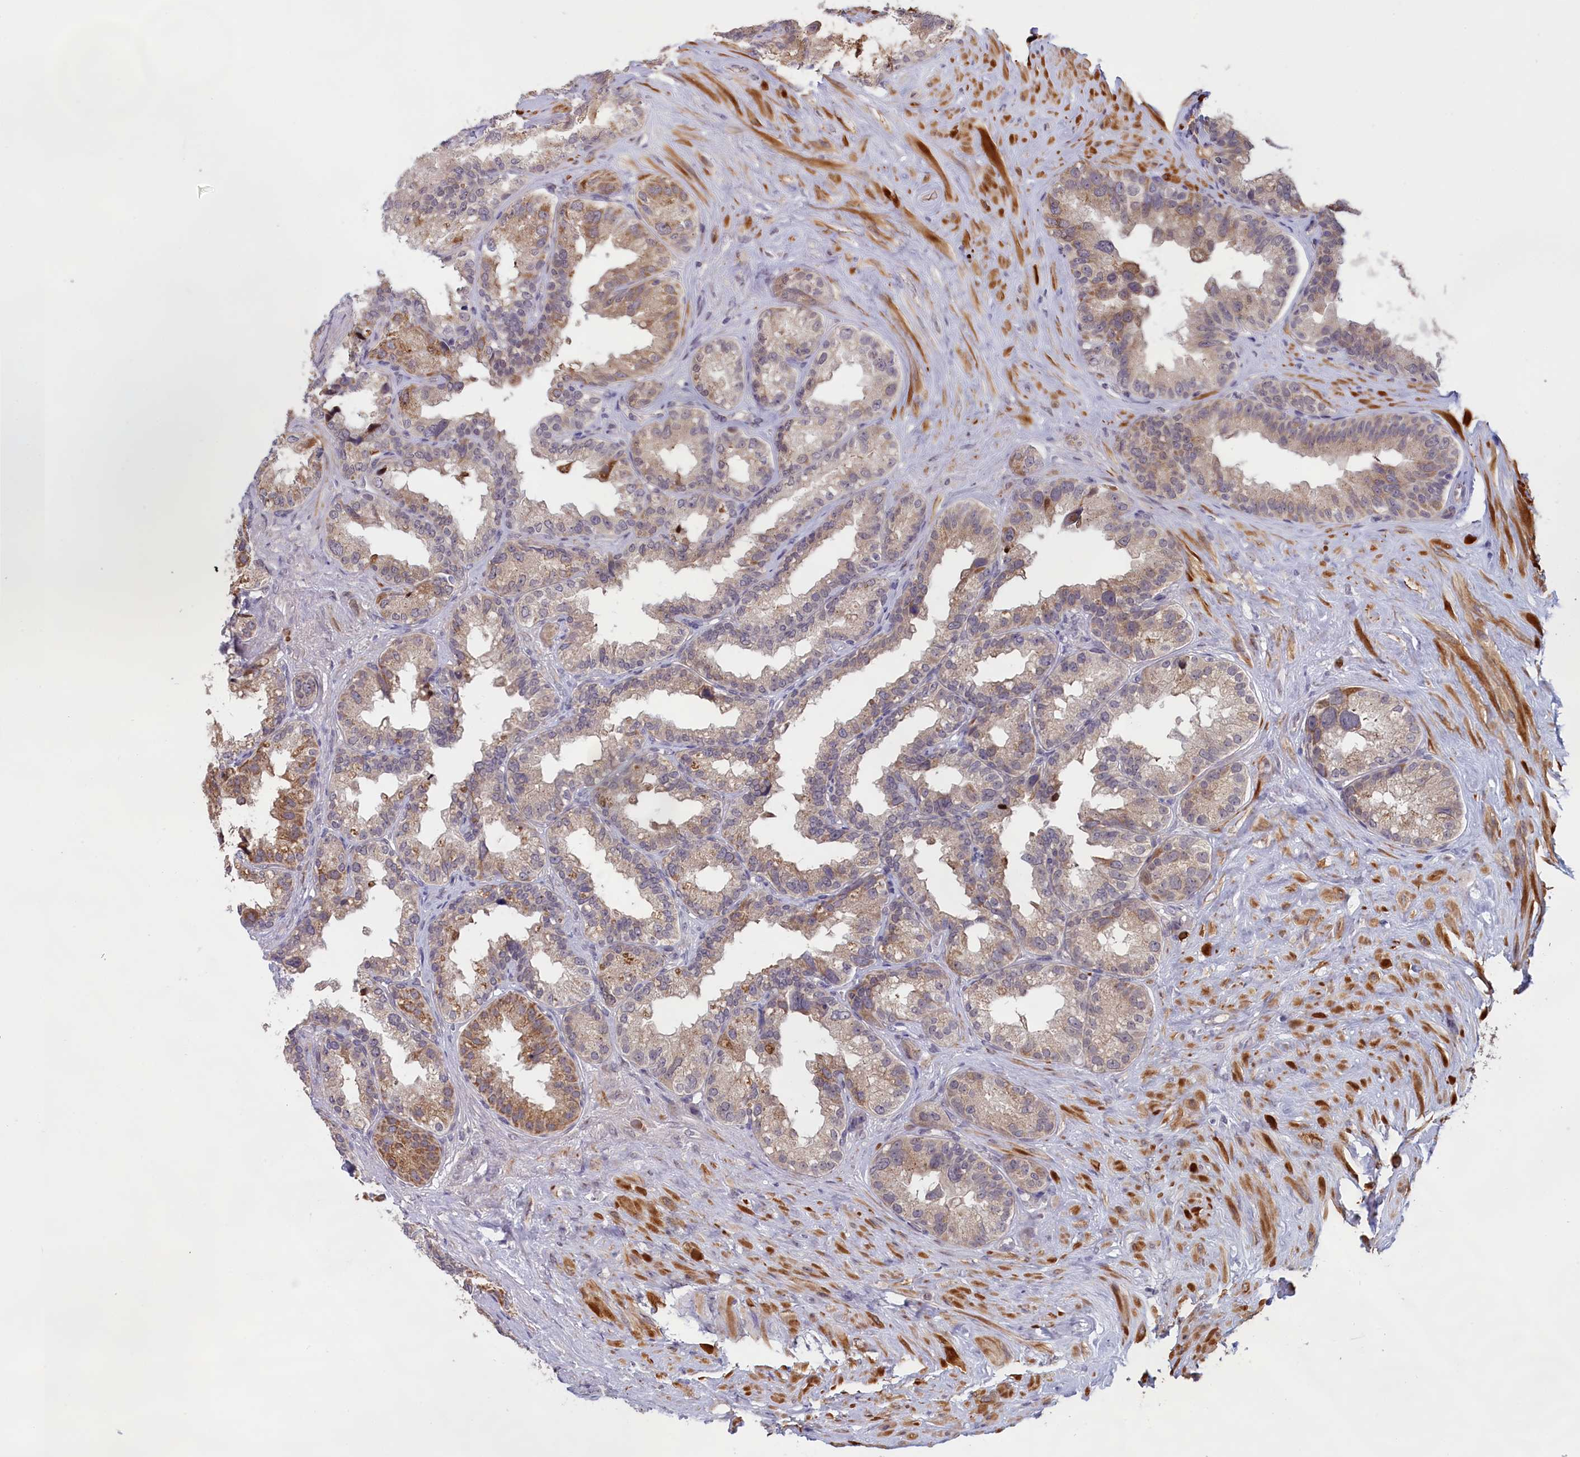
{"staining": {"intensity": "moderate", "quantity": "<25%", "location": "cytoplasmic/membranous"}, "tissue": "seminal vesicle", "cell_type": "Glandular cells", "image_type": "normal", "snomed": [{"axis": "morphology", "description": "Normal tissue, NOS"}, {"axis": "topography", "description": "Seminal veicle"}], "caption": "Seminal vesicle was stained to show a protein in brown. There is low levels of moderate cytoplasmic/membranous expression in about <25% of glandular cells.", "gene": "IGFALS", "patient": {"sex": "male", "age": 80}}